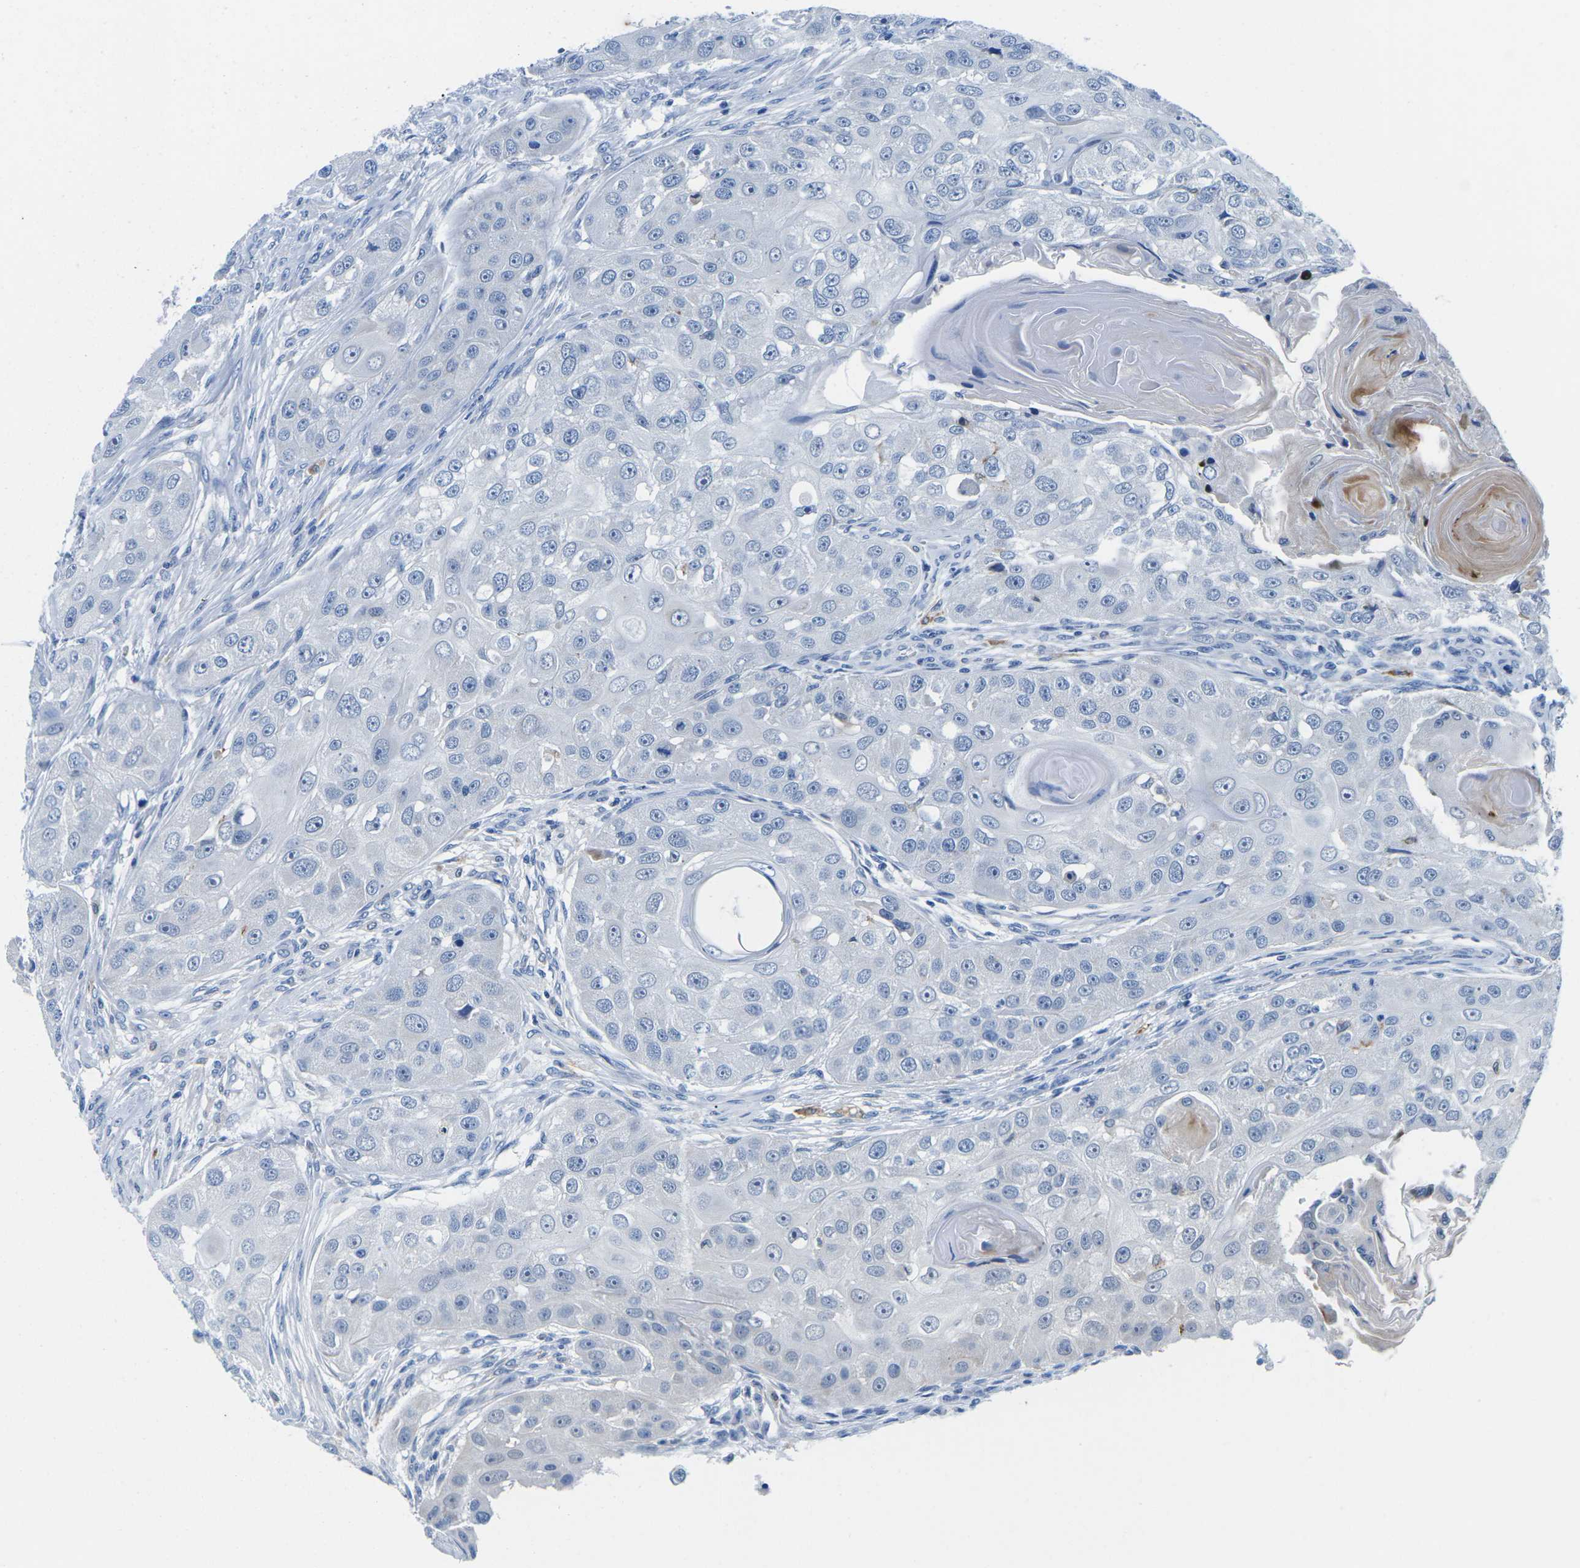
{"staining": {"intensity": "negative", "quantity": "none", "location": "none"}, "tissue": "head and neck cancer", "cell_type": "Tumor cells", "image_type": "cancer", "snomed": [{"axis": "morphology", "description": "Normal tissue, NOS"}, {"axis": "morphology", "description": "Squamous cell carcinoma, NOS"}, {"axis": "topography", "description": "Skeletal muscle"}, {"axis": "topography", "description": "Head-Neck"}], "caption": "DAB immunohistochemical staining of human head and neck cancer (squamous cell carcinoma) demonstrates no significant expression in tumor cells.", "gene": "TM6SF1", "patient": {"sex": "male", "age": 51}}